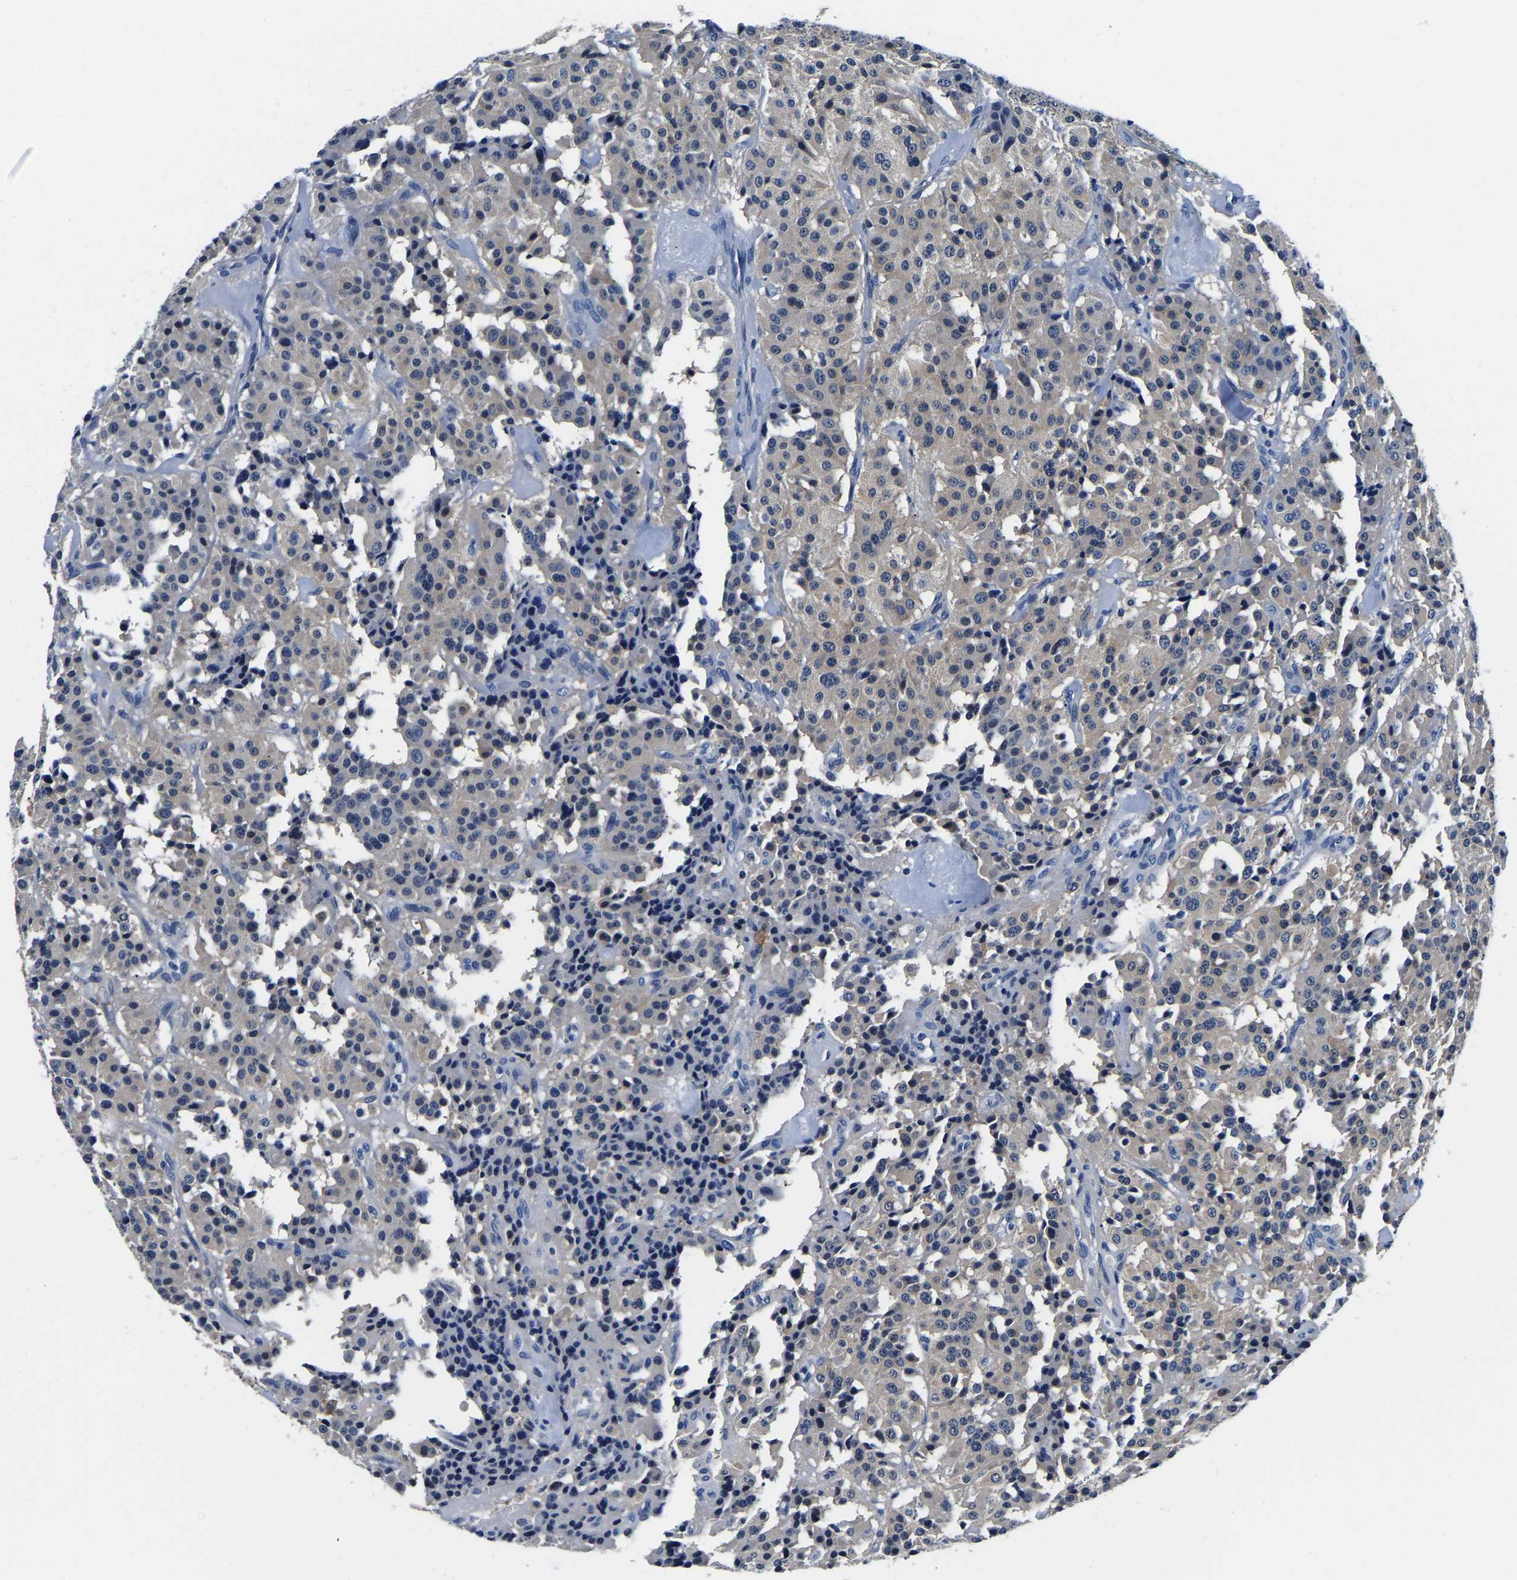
{"staining": {"intensity": "weak", "quantity": "<25%", "location": "cytoplasmic/membranous"}, "tissue": "carcinoid", "cell_type": "Tumor cells", "image_type": "cancer", "snomed": [{"axis": "morphology", "description": "Carcinoid, malignant, NOS"}, {"axis": "topography", "description": "Lung"}], "caption": "Immunohistochemistry image of neoplastic tissue: human malignant carcinoid stained with DAB (3,3'-diaminobenzidine) demonstrates no significant protein positivity in tumor cells.", "gene": "ACO1", "patient": {"sex": "male", "age": 30}}